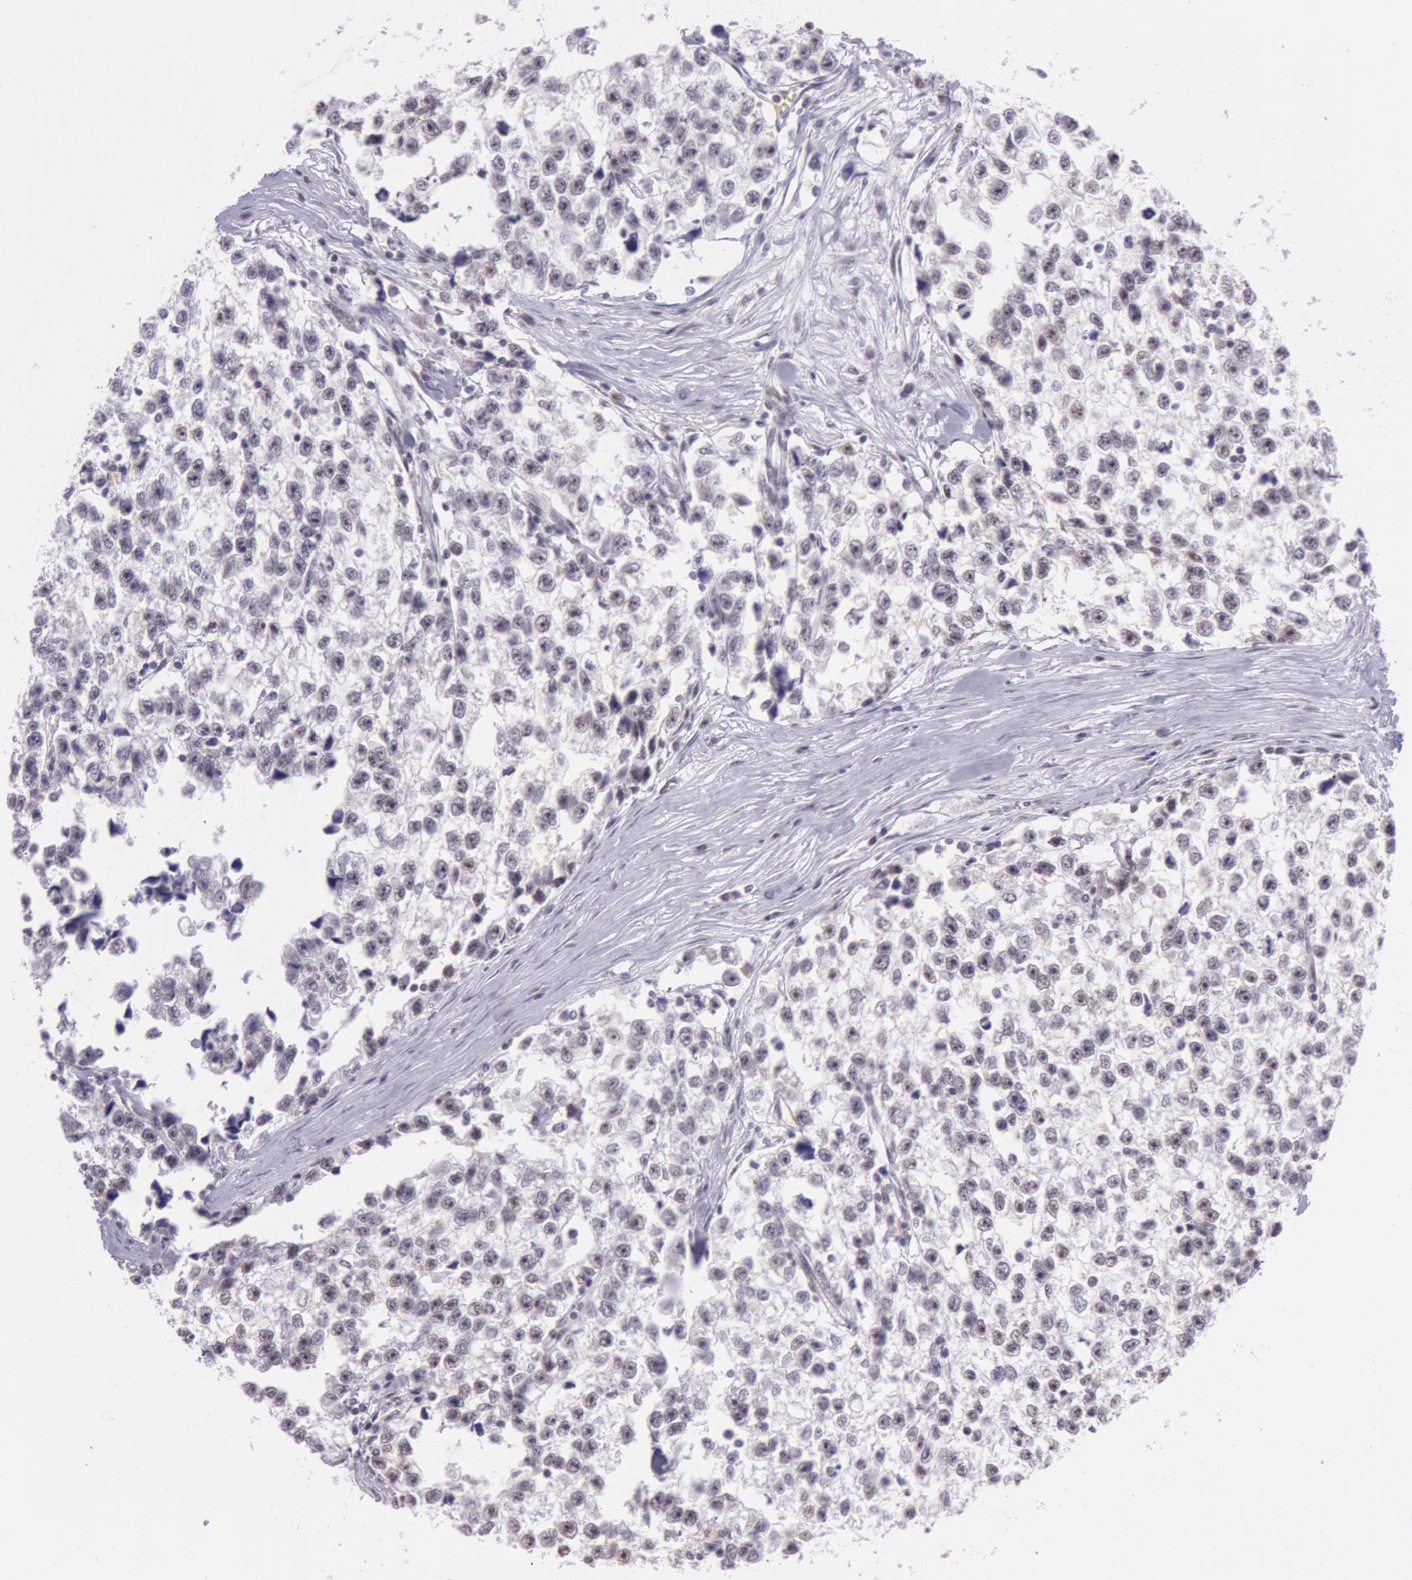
{"staining": {"intensity": "moderate", "quantity": "25%-75%", "location": "nuclear"}, "tissue": "testis cancer", "cell_type": "Tumor cells", "image_type": "cancer", "snomed": [{"axis": "morphology", "description": "Seminoma, NOS"}, {"axis": "morphology", "description": "Carcinoma, Embryonal, NOS"}, {"axis": "topography", "description": "Testis"}], "caption": "Immunohistochemical staining of testis cancer (seminoma) shows medium levels of moderate nuclear protein expression in approximately 25%-75% of tumor cells.", "gene": "NBN", "patient": {"sex": "male", "age": 30}}